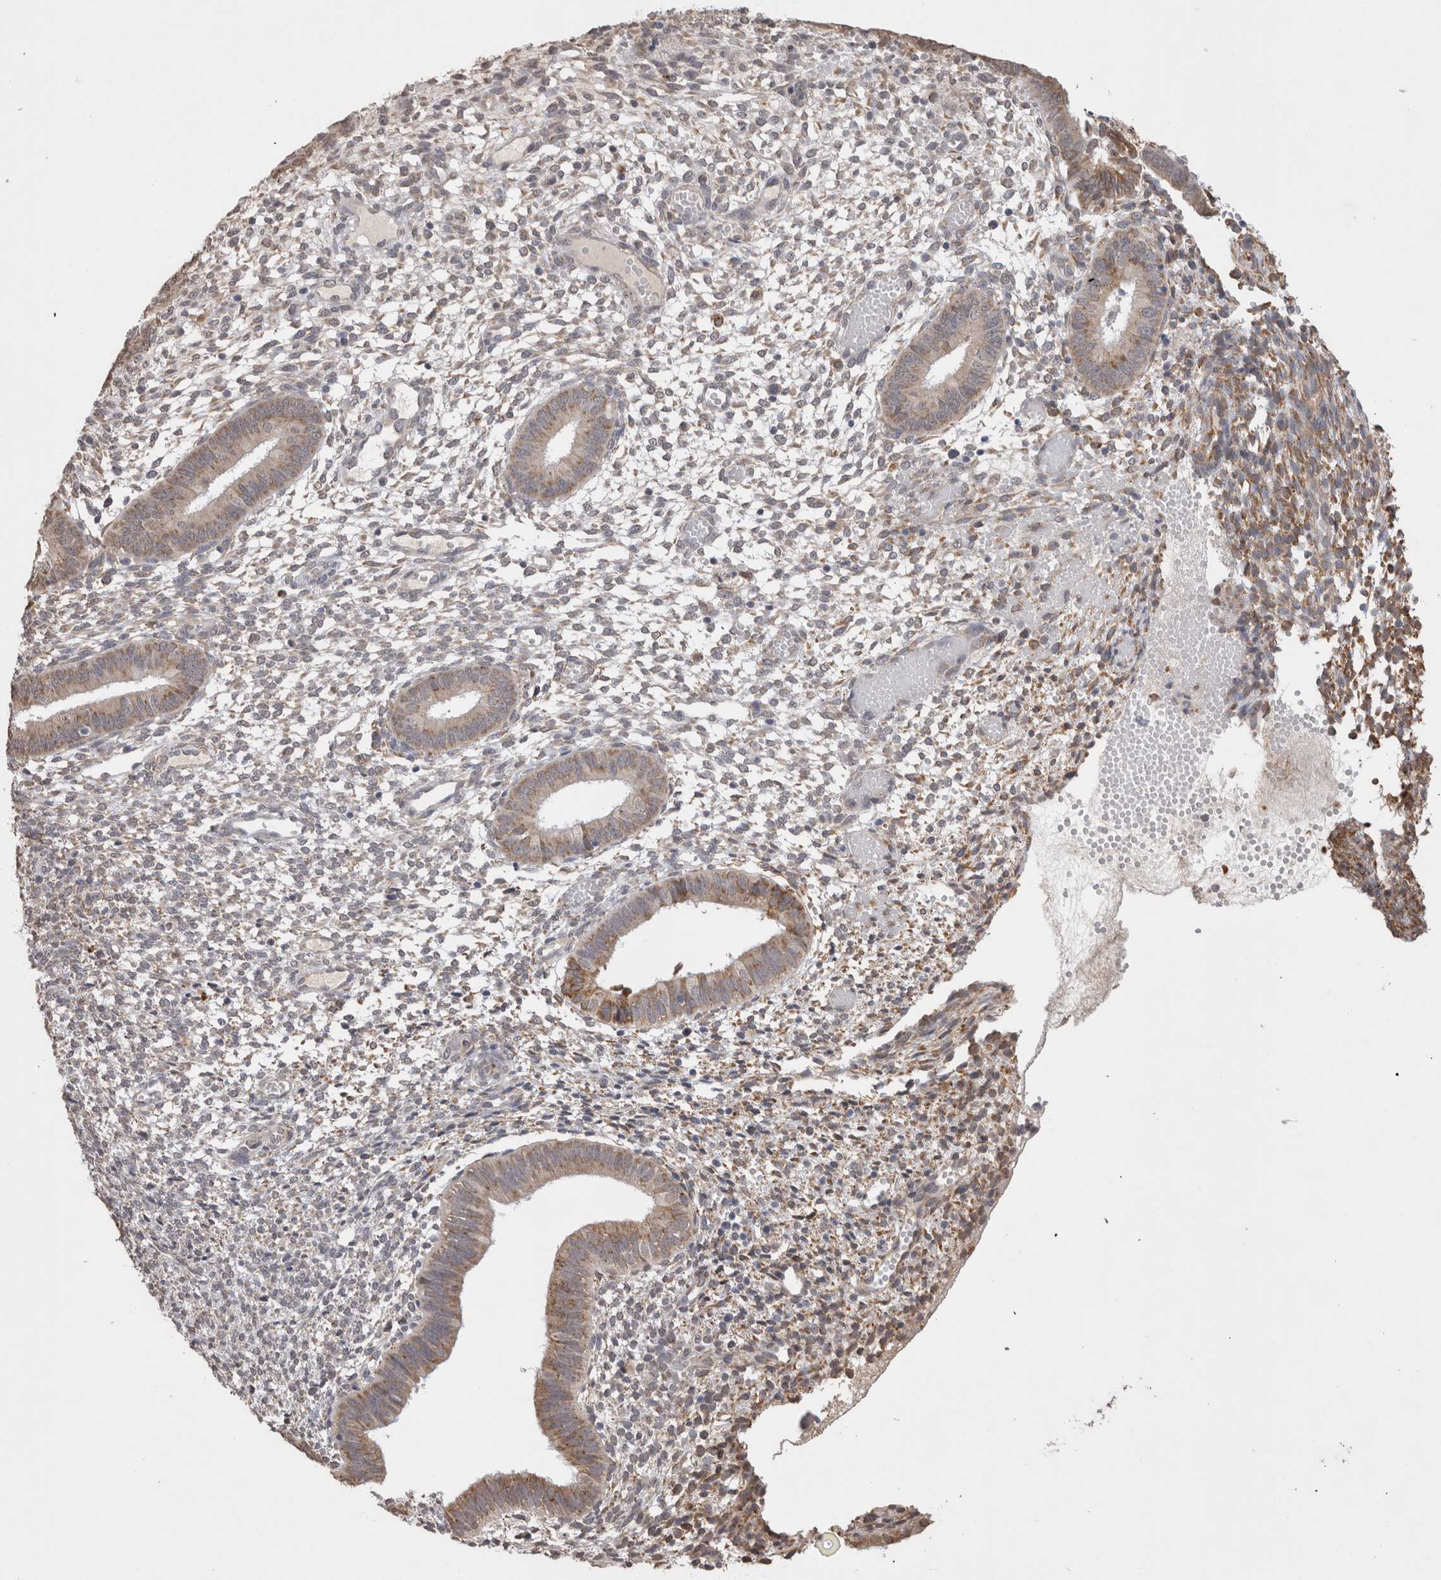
{"staining": {"intensity": "moderate", "quantity": "<25%", "location": "cytoplasmic/membranous"}, "tissue": "endometrium", "cell_type": "Cells in endometrial stroma", "image_type": "normal", "snomed": [{"axis": "morphology", "description": "Normal tissue, NOS"}, {"axis": "topography", "description": "Endometrium"}], "caption": "IHC of benign endometrium demonstrates low levels of moderate cytoplasmic/membranous staining in approximately <25% of cells in endometrial stroma. Using DAB (3,3'-diaminobenzidine) (brown) and hematoxylin (blue) stains, captured at high magnification using brightfield microscopy.", "gene": "NOMO1", "patient": {"sex": "female", "age": 46}}